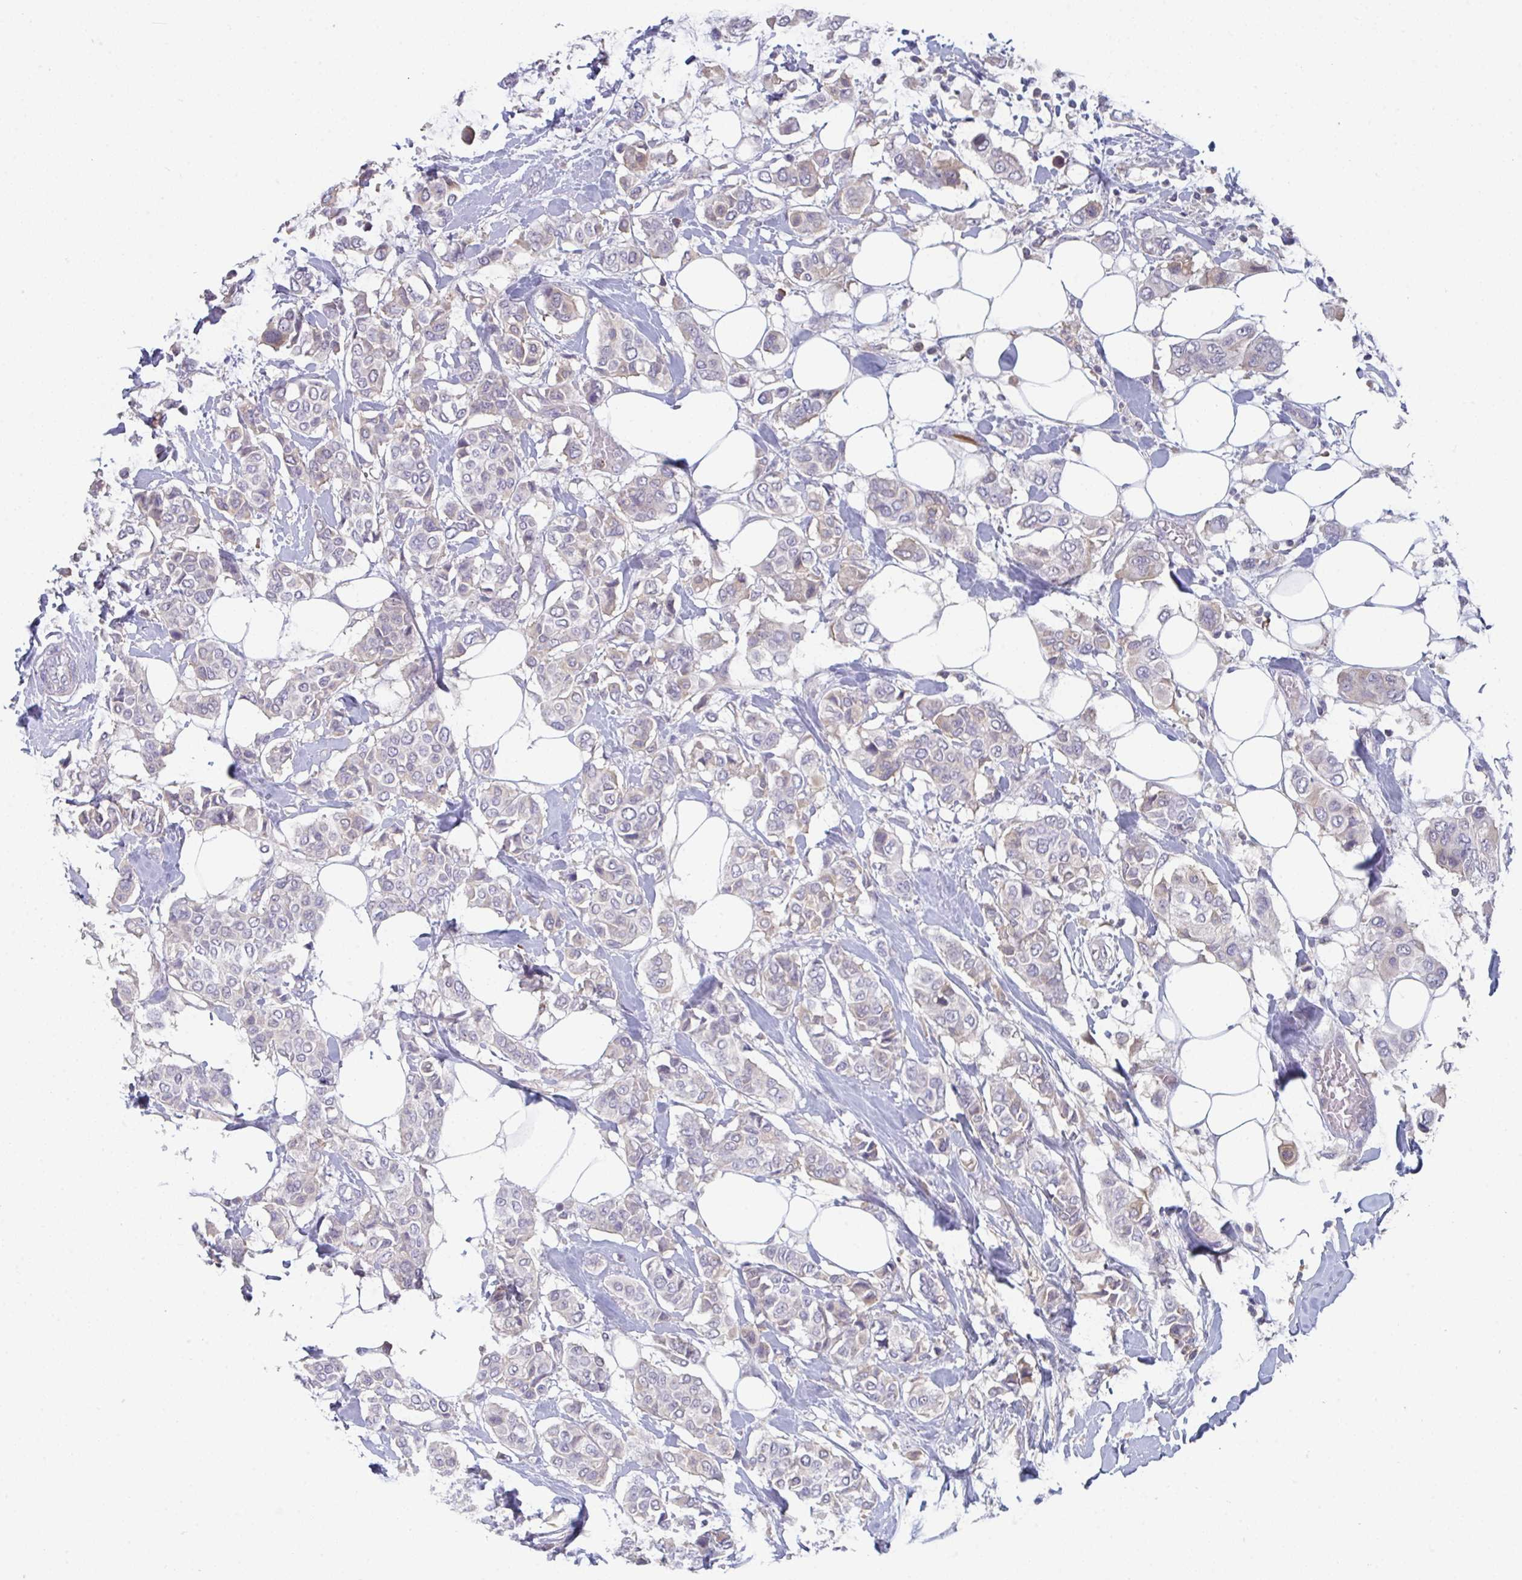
{"staining": {"intensity": "negative", "quantity": "none", "location": "none"}, "tissue": "breast cancer", "cell_type": "Tumor cells", "image_type": "cancer", "snomed": [{"axis": "morphology", "description": "Lobular carcinoma"}, {"axis": "topography", "description": "Breast"}], "caption": "This is a micrograph of immunohistochemistry (IHC) staining of breast cancer, which shows no positivity in tumor cells. (Brightfield microscopy of DAB IHC at high magnification).", "gene": "HGFAC", "patient": {"sex": "female", "age": 51}}